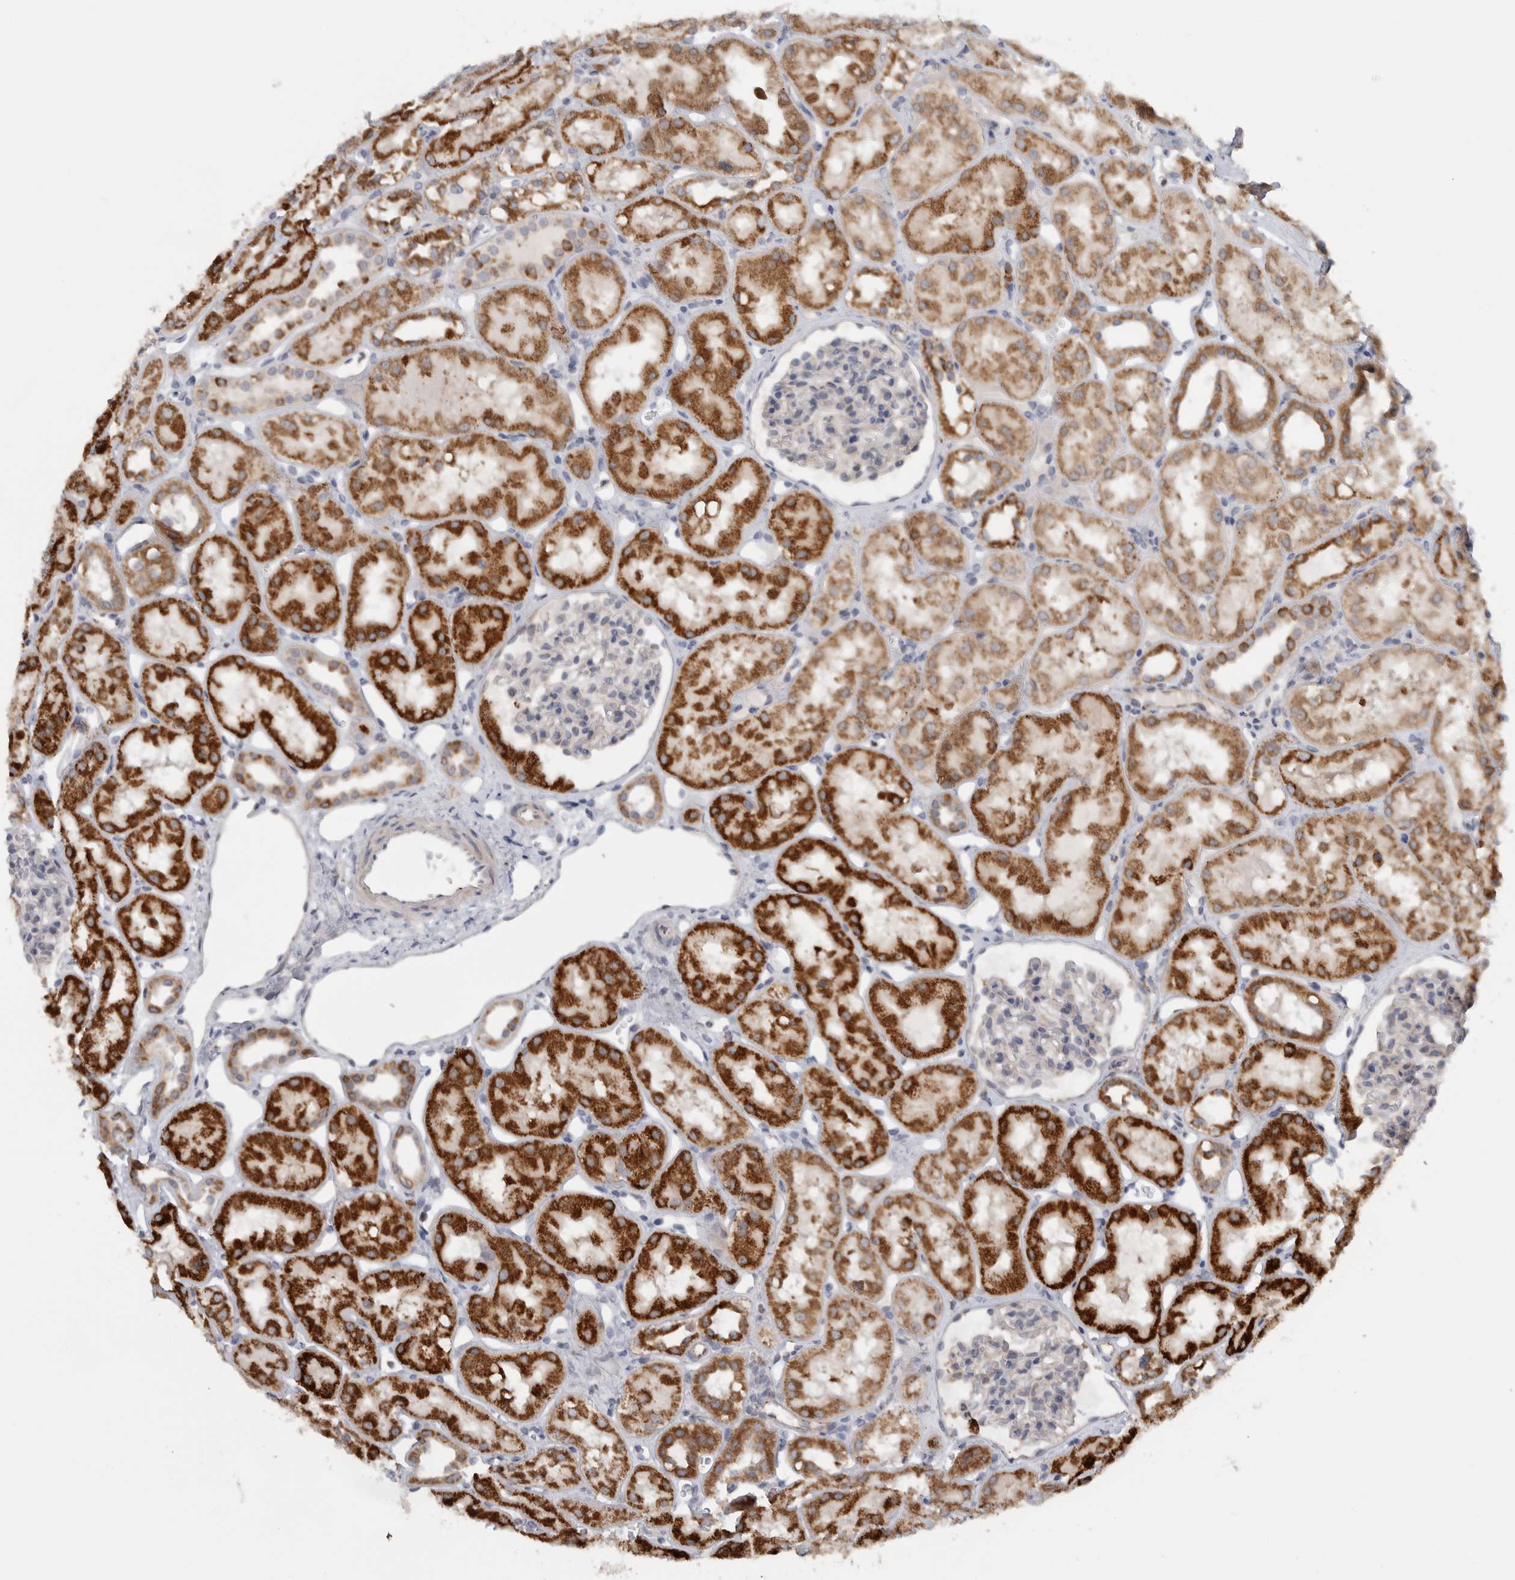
{"staining": {"intensity": "negative", "quantity": "none", "location": "none"}, "tissue": "kidney", "cell_type": "Cells in glomeruli", "image_type": "normal", "snomed": [{"axis": "morphology", "description": "Normal tissue, NOS"}, {"axis": "topography", "description": "Kidney"}], "caption": "This image is of normal kidney stained with immunohistochemistry (IHC) to label a protein in brown with the nuclei are counter-stained blue. There is no expression in cells in glomeruli.", "gene": "RAB18", "patient": {"sex": "male", "age": 16}}